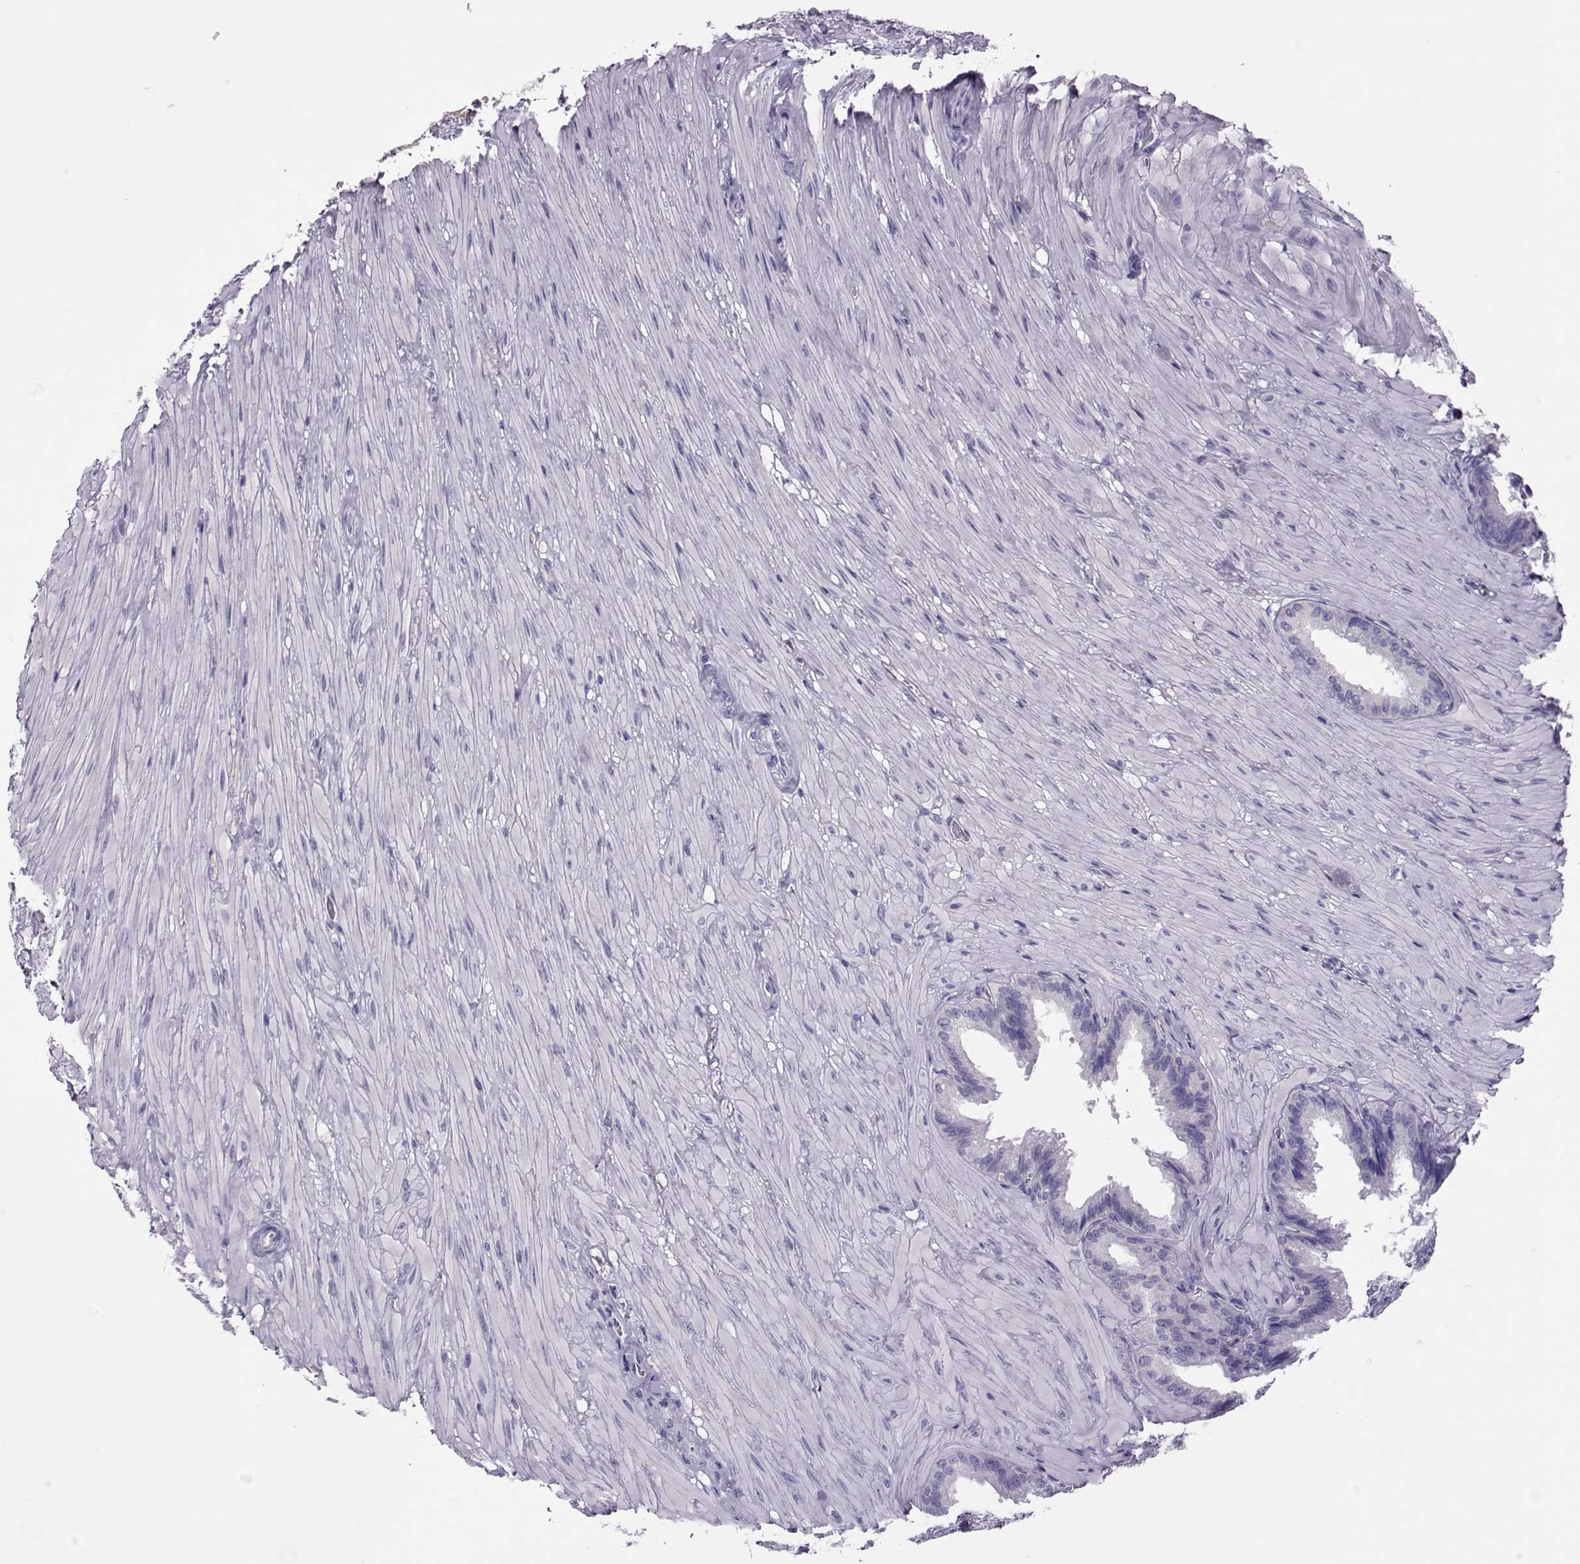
{"staining": {"intensity": "negative", "quantity": "none", "location": "none"}, "tissue": "seminal vesicle", "cell_type": "Glandular cells", "image_type": "normal", "snomed": [{"axis": "morphology", "description": "Normal tissue, NOS"}, {"axis": "topography", "description": "Seminal veicle"}], "caption": "High magnification brightfield microscopy of normal seminal vesicle stained with DAB (3,3'-diaminobenzidine) (brown) and counterstained with hematoxylin (blue): glandular cells show no significant positivity.", "gene": "LINGO1", "patient": {"sex": "male", "age": 37}}